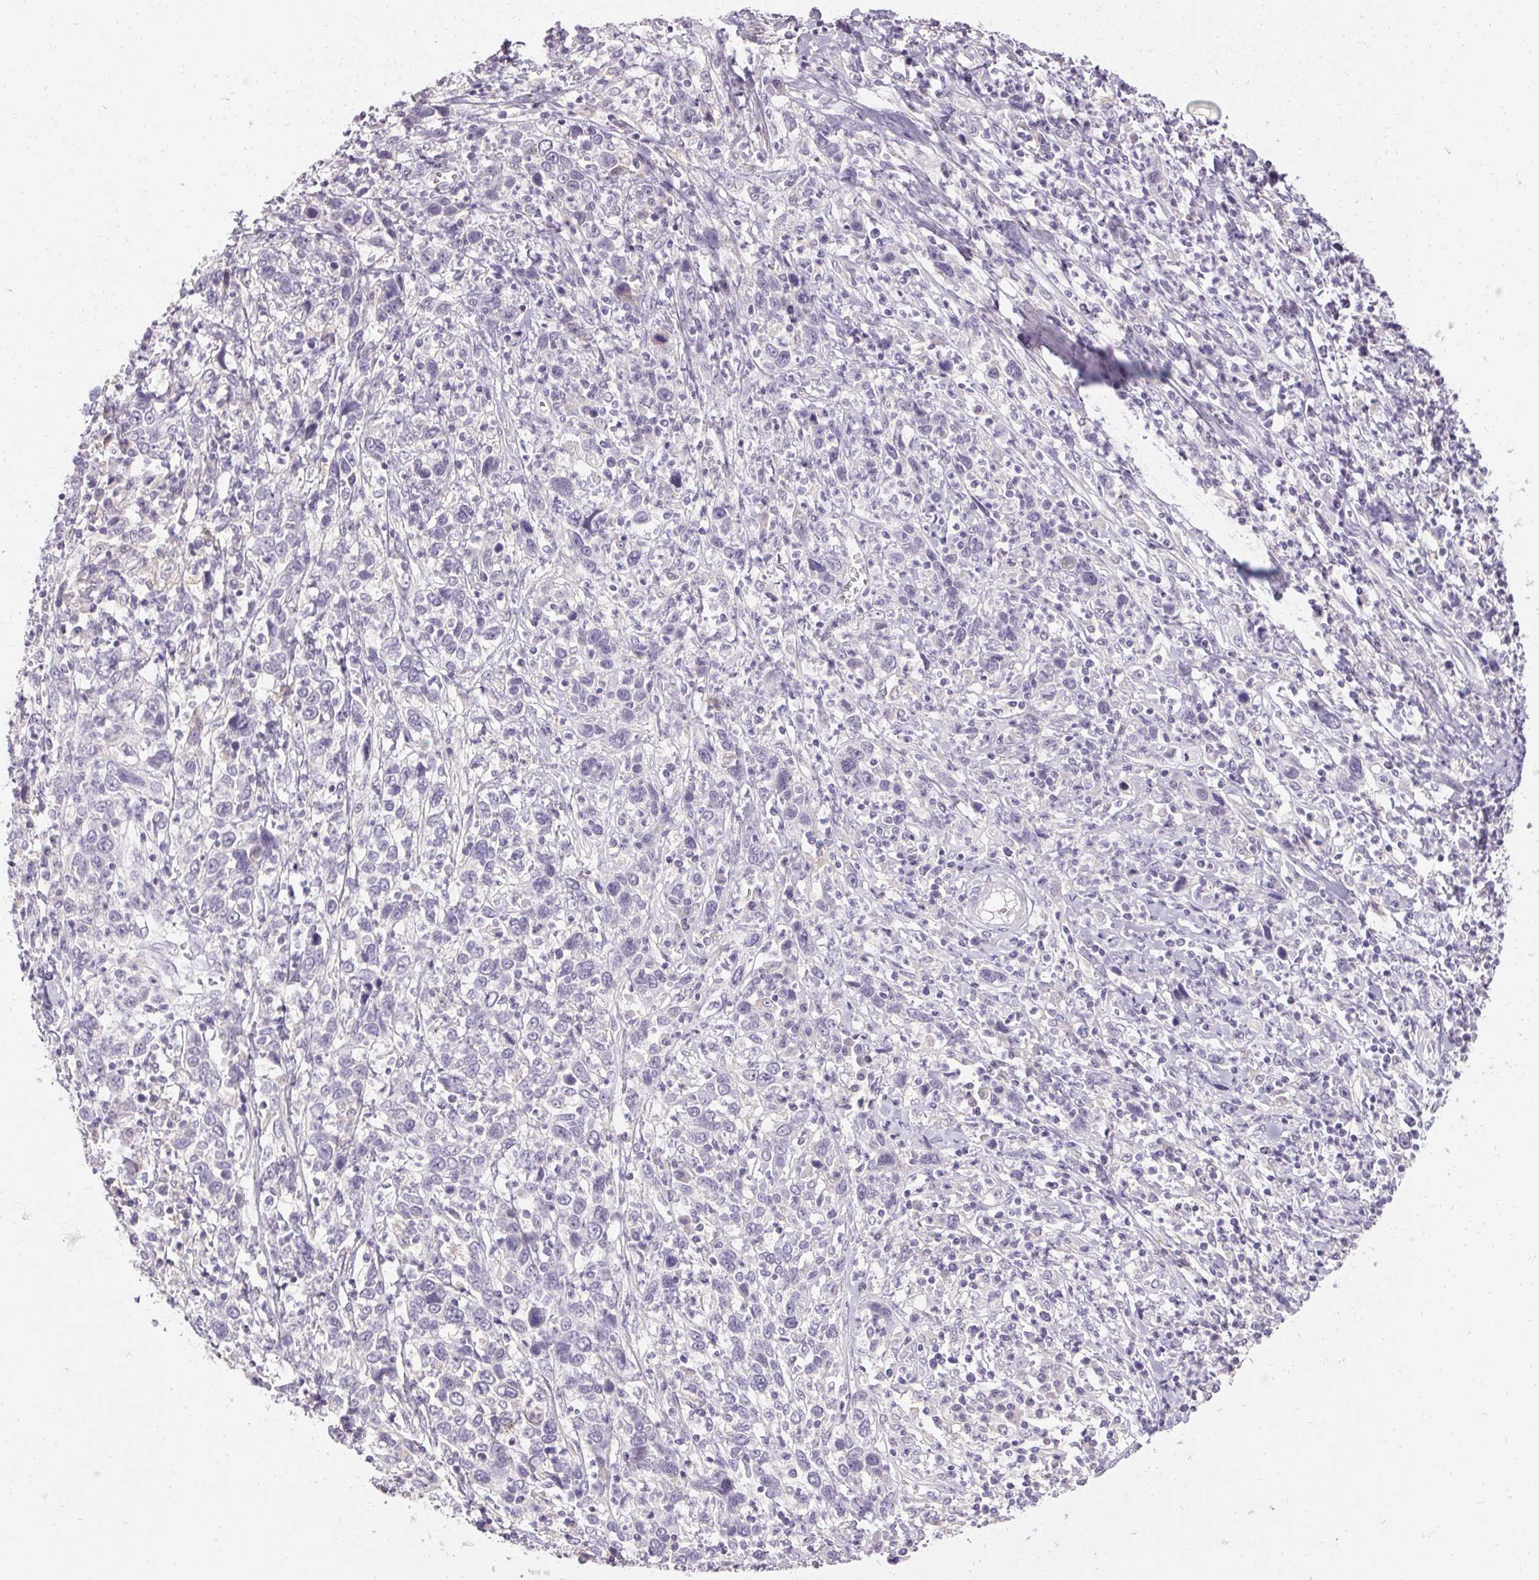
{"staining": {"intensity": "negative", "quantity": "none", "location": "none"}, "tissue": "cervical cancer", "cell_type": "Tumor cells", "image_type": "cancer", "snomed": [{"axis": "morphology", "description": "Squamous cell carcinoma, NOS"}, {"axis": "topography", "description": "Cervix"}], "caption": "Tumor cells show no significant protein expression in cervical squamous cell carcinoma.", "gene": "HSD17B3", "patient": {"sex": "female", "age": 46}}